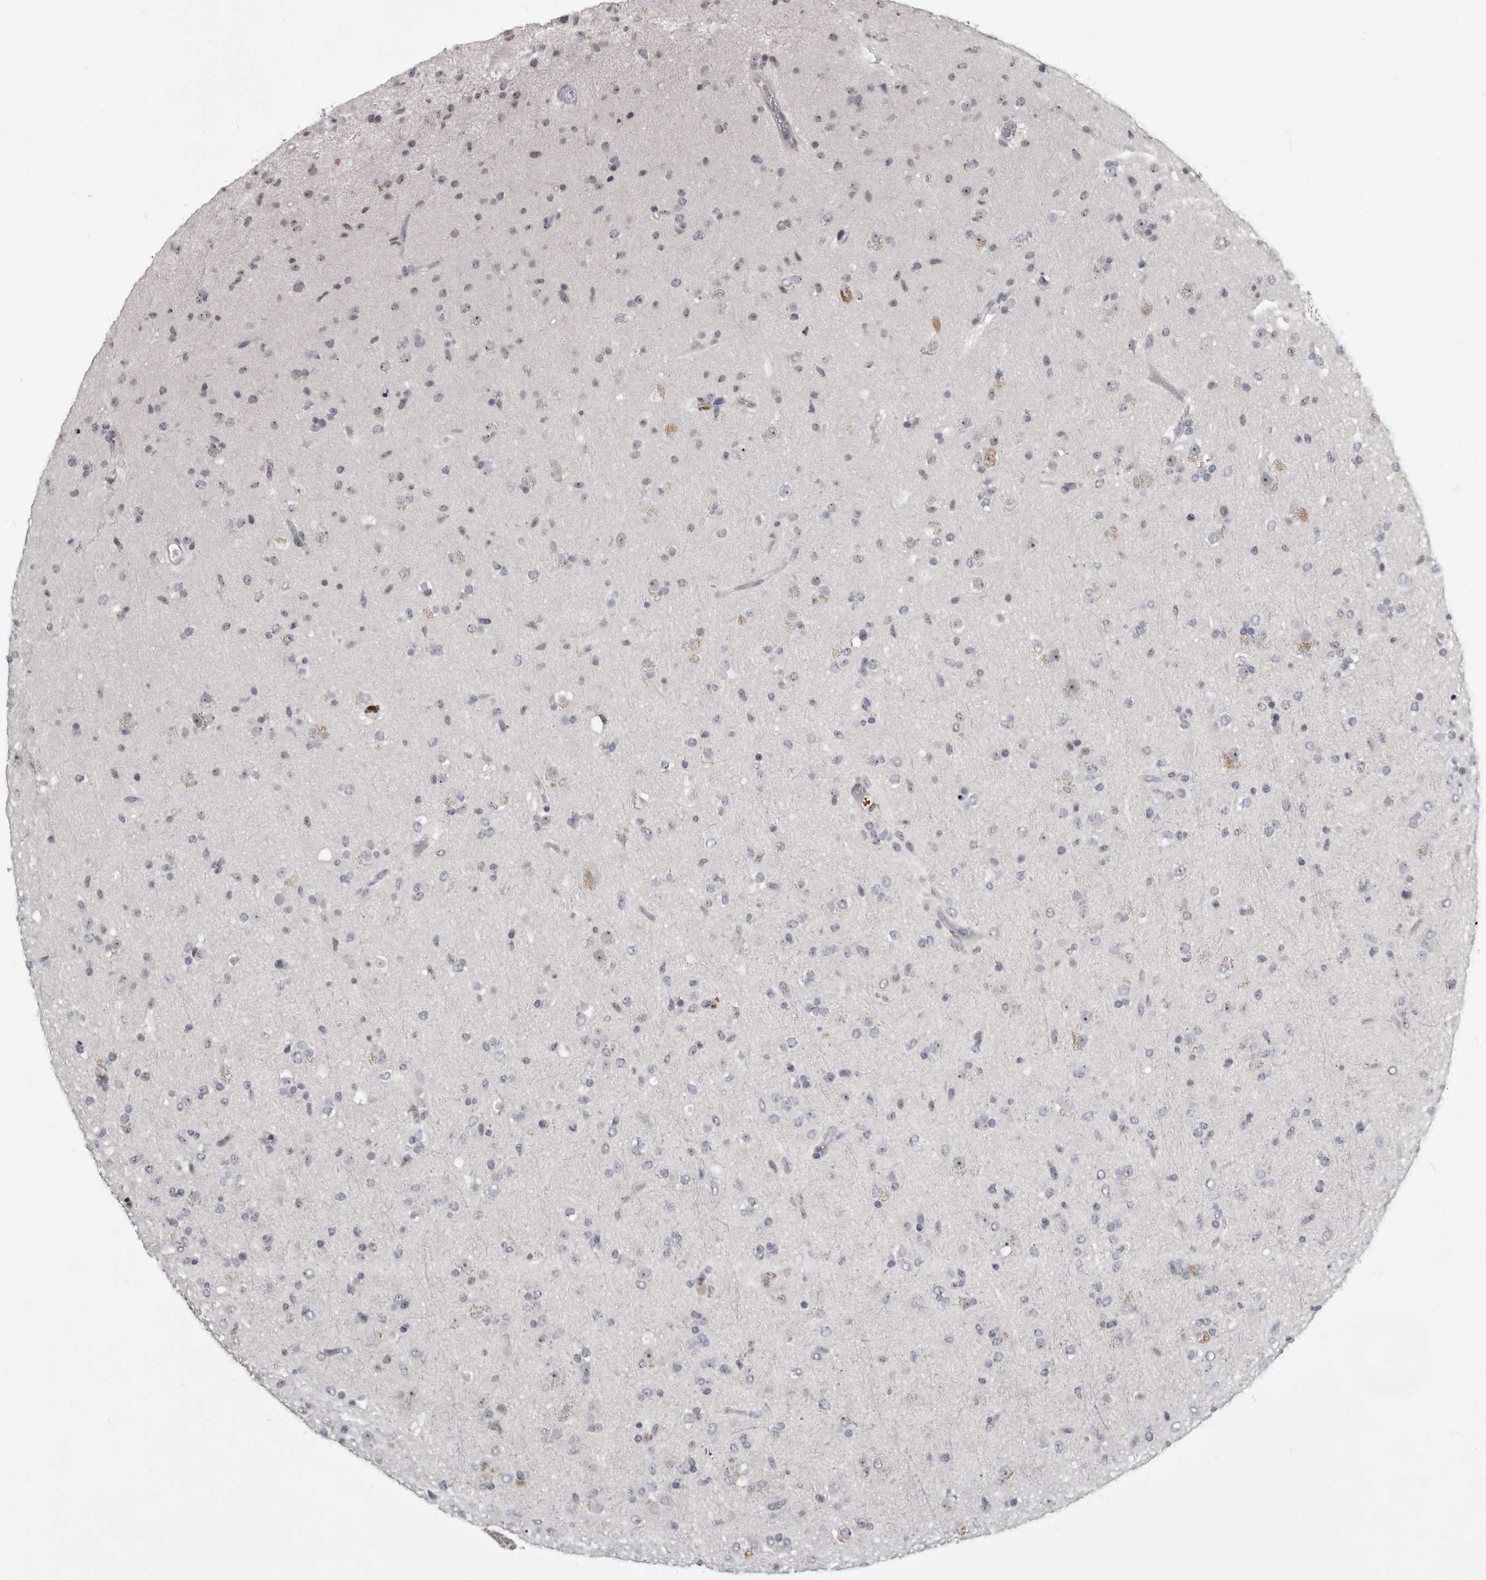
{"staining": {"intensity": "negative", "quantity": "none", "location": "none"}, "tissue": "glioma", "cell_type": "Tumor cells", "image_type": "cancer", "snomed": [{"axis": "morphology", "description": "Glioma, malignant, Low grade"}, {"axis": "topography", "description": "Brain"}], "caption": "Tumor cells are negative for protein expression in human malignant glioma (low-grade). The staining is performed using DAB brown chromogen with nuclei counter-stained in using hematoxylin.", "gene": "MRTO4", "patient": {"sex": "male", "age": 65}}